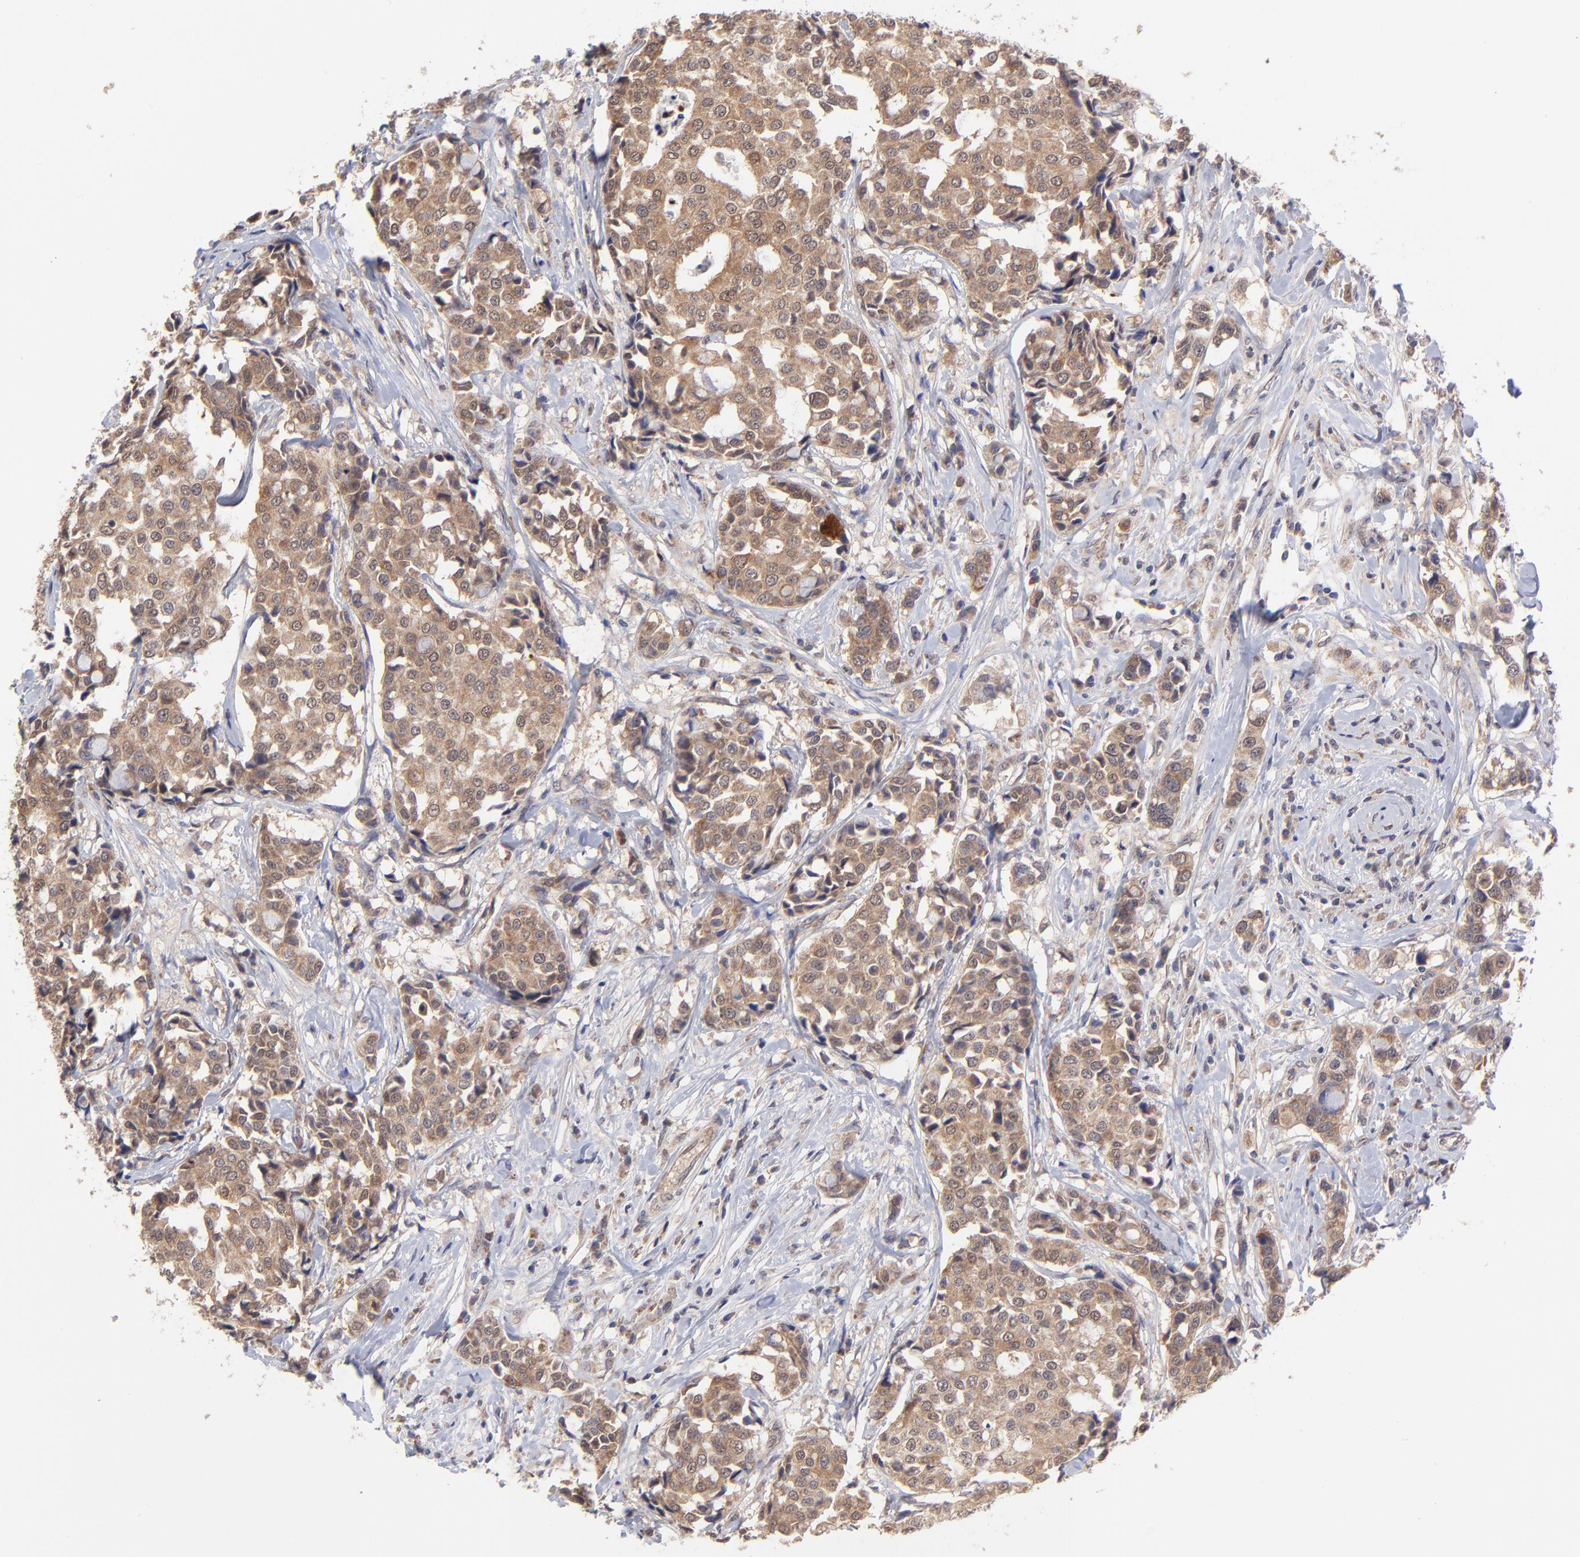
{"staining": {"intensity": "strong", "quantity": ">75%", "location": "cytoplasmic/membranous"}, "tissue": "breast cancer", "cell_type": "Tumor cells", "image_type": "cancer", "snomed": [{"axis": "morphology", "description": "Duct carcinoma"}, {"axis": "topography", "description": "Breast"}], "caption": "Protein expression analysis of human breast infiltrating ductal carcinoma reveals strong cytoplasmic/membranous staining in about >75% of tumor cells.", "gene": "UBE2H", "patient": {"sex": "female", "age": 27}}